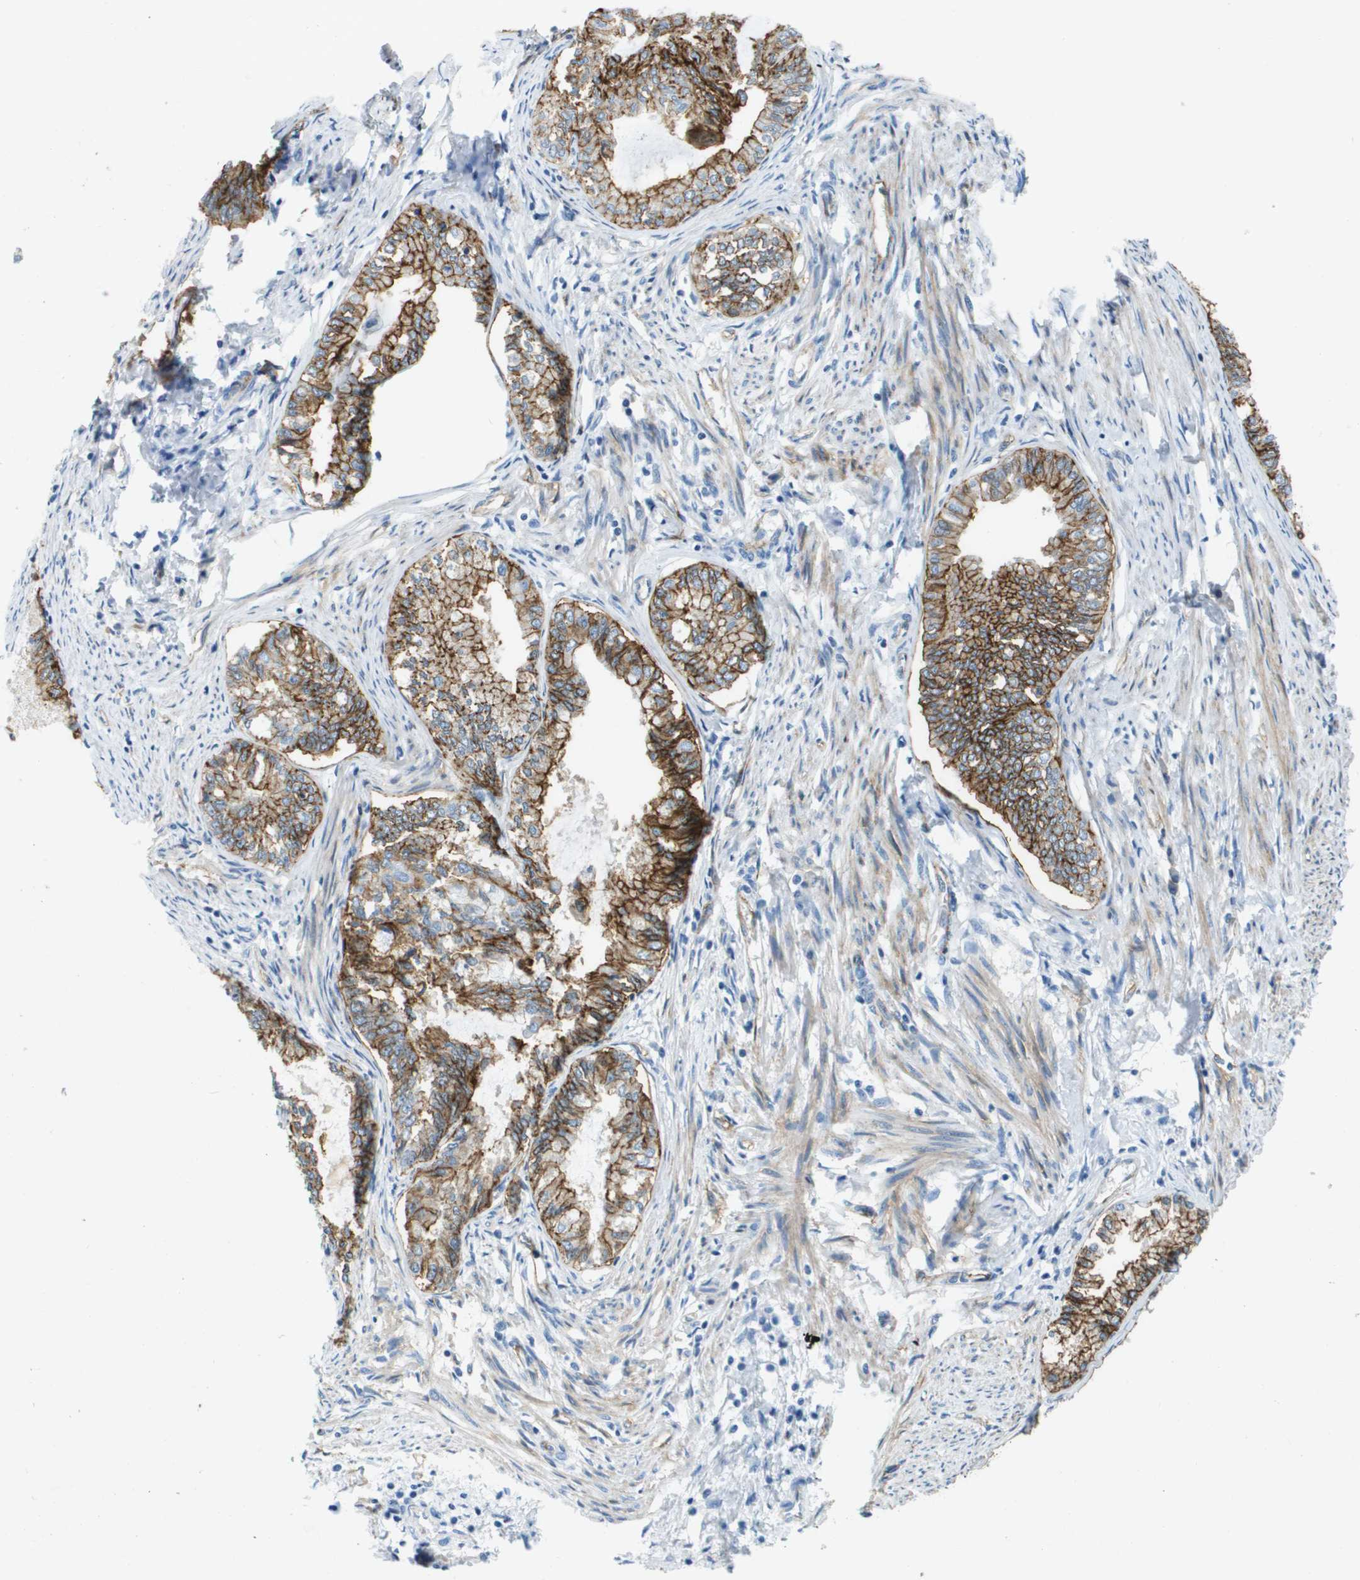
{"staining": {"intensity": "moderate", "quantity": ">75%", "location": "cytoplasmic/membranous"}, "tissue": "endometrial cancer", "cell_type": "Tumor cells", "image_type": "cancer", "snomed": [{"axis": "morphology", "description": "Adenocarcinoma, NOS"}, {"axis": "topography", "description": "Endometrium"}], "caption": "Immunohistochemical staining of endometrial cancer shows moderate cytoplasmic/membranous protein expression in about >75% of tumor cells. (Brightfield microscopy of DAB IHC at high magnification).", "gene": "ITGA6", "patient": {"sex": "female", "age": 86}}